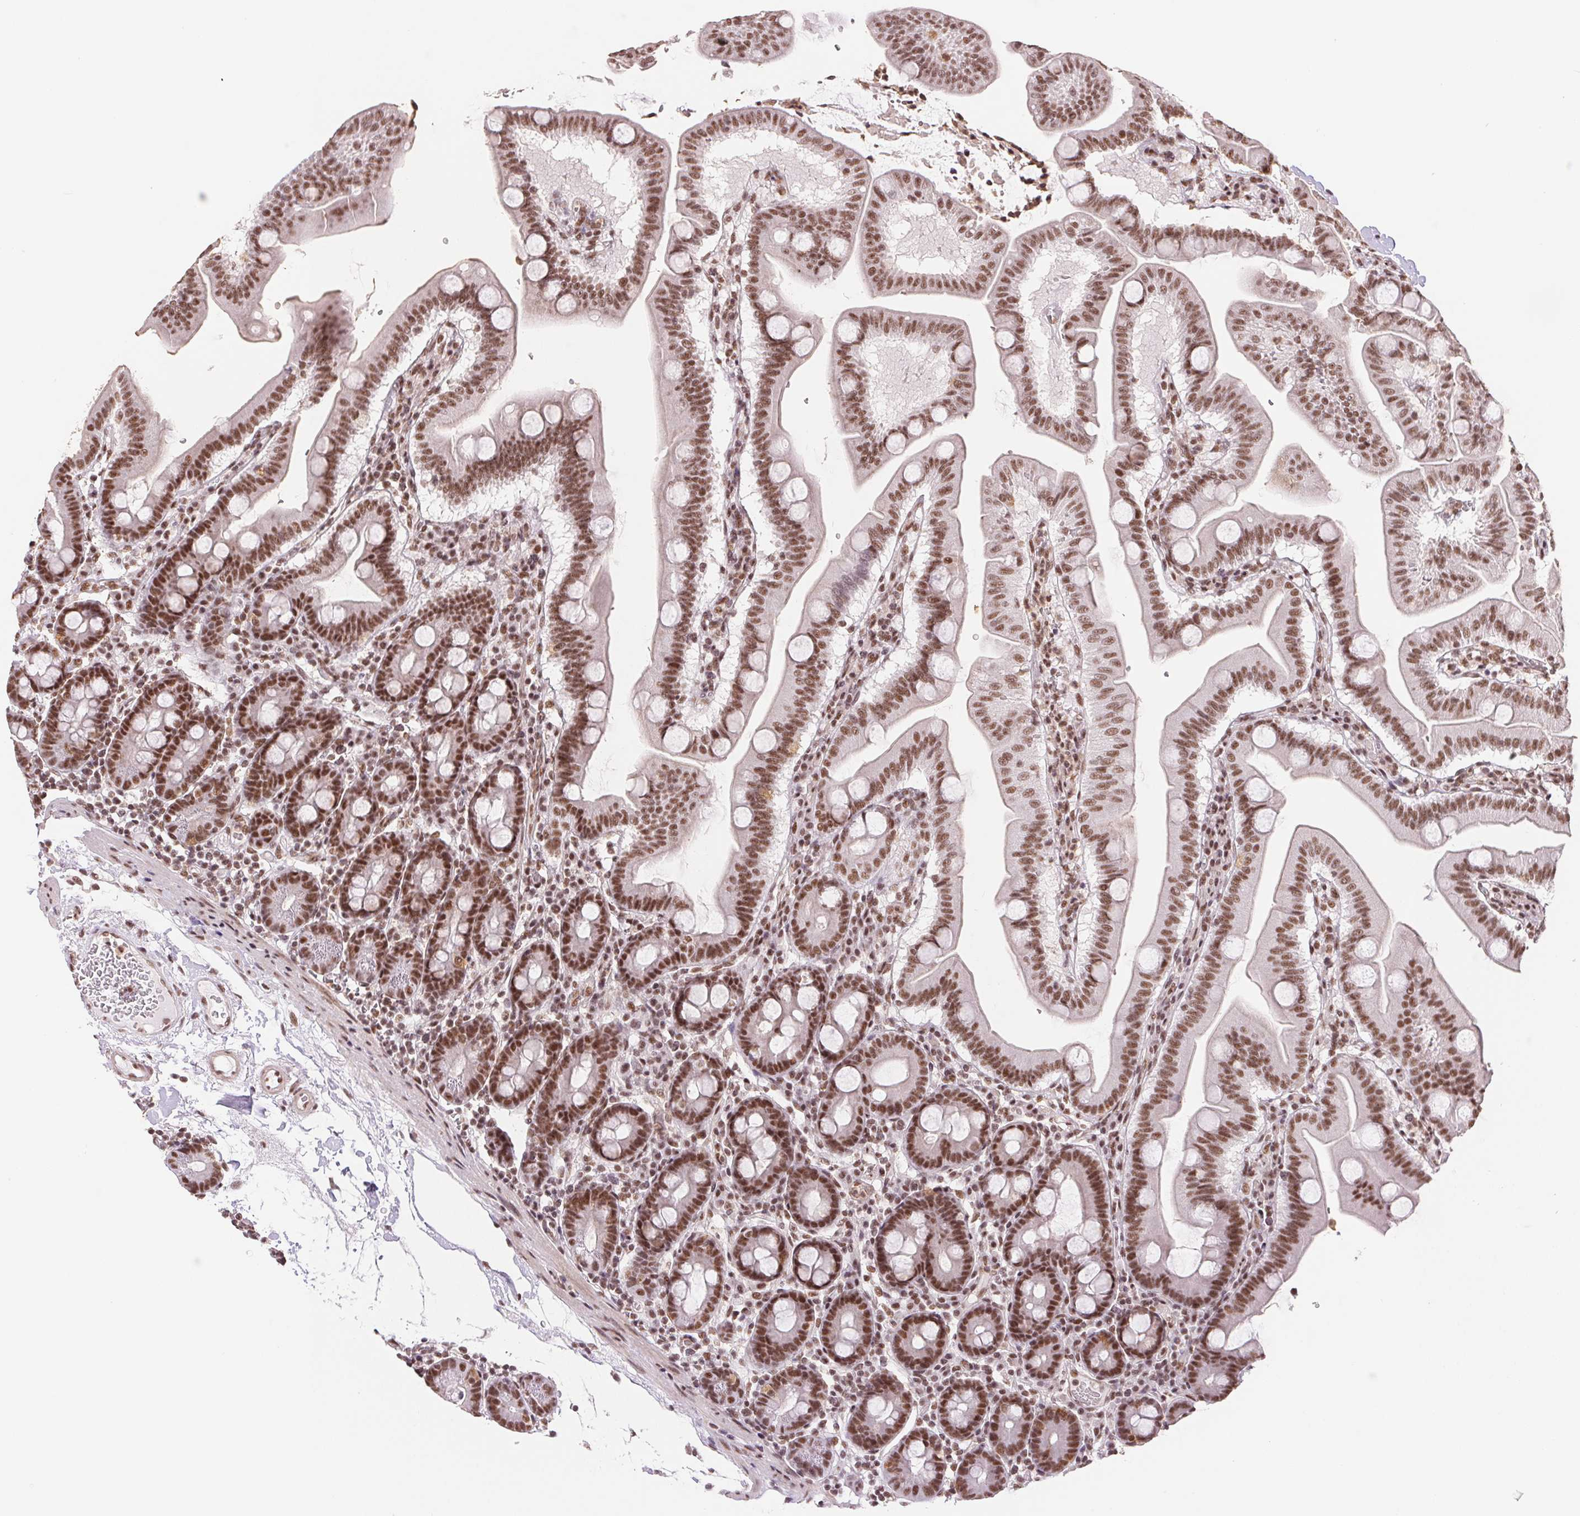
{"staining": {"intensity": "moderate", "quantity": ">75%", "location": "nuclear"}, "tissue": "duodenum", "cell_type": "Glandular cells", "image_type": "normal", "snomed": [{"axis": "morphology", "description": "Normal tissue, NOS"}, {"axis": "topography", "description": "Pancreas"}, {"axis": "topography", "description": "Duodenum"}], "caption": "High-magnification brightfield microscopy of normal duodenum stained with DAB (3,3'-diaminobenzidine) (brown) and counterstained with hematoxylin (blue). glandular cells exhibit moderate nuclear expression is seen in about>75% of cells. Immunohistochemistry (ihc) stains the protein in brown and the nuclei are stained blue.", "gene": "SREK1", "patient": {"sex": "male", "age": 59}}